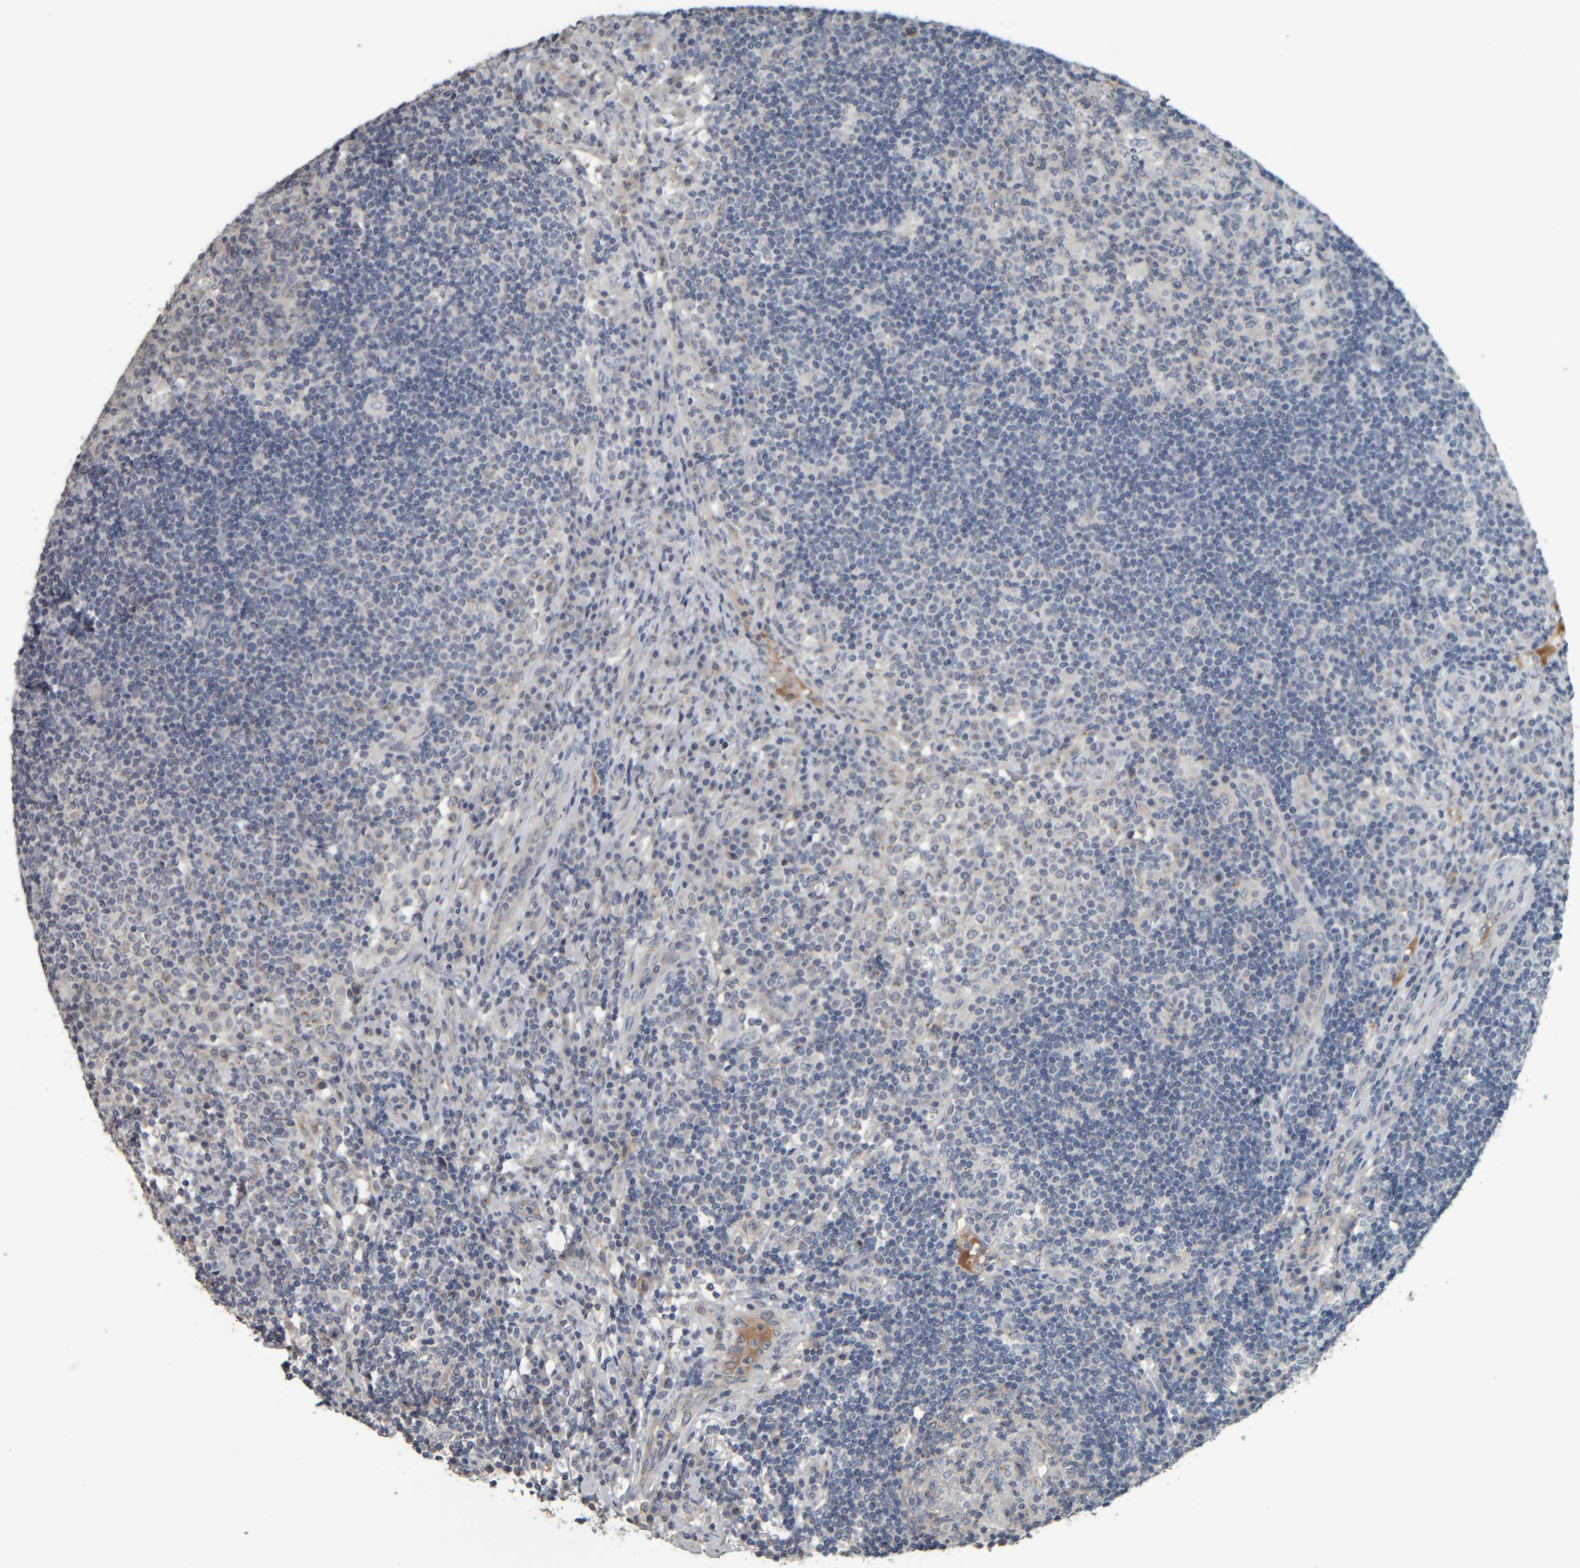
{"staining": {"intensity": "moderate", "quantity": "<25%", "location": "cytoplasmic/membranous"}, "tissue": "lymph node", "cell_type": "Germinal center cells", "image_type": "normal", "snomed": [{"axis": "morphology", "description": "Normal tissue, NOS"}, {"axis": "topography", "description": "Lymph node"}], "caption": "Immunohistochemistry (IHC) image of normal lymph node: human lymph node stained using immunohistochemistry (IHC) reveals low levels of moderate protein expression localized specifically in the cytoplasmic/membranous of germinal center cells, appearing as a cytoplasmic/membranous brown color.", "gene": "CAVIN4", "patient": {"sex": "female", "age": 53}}